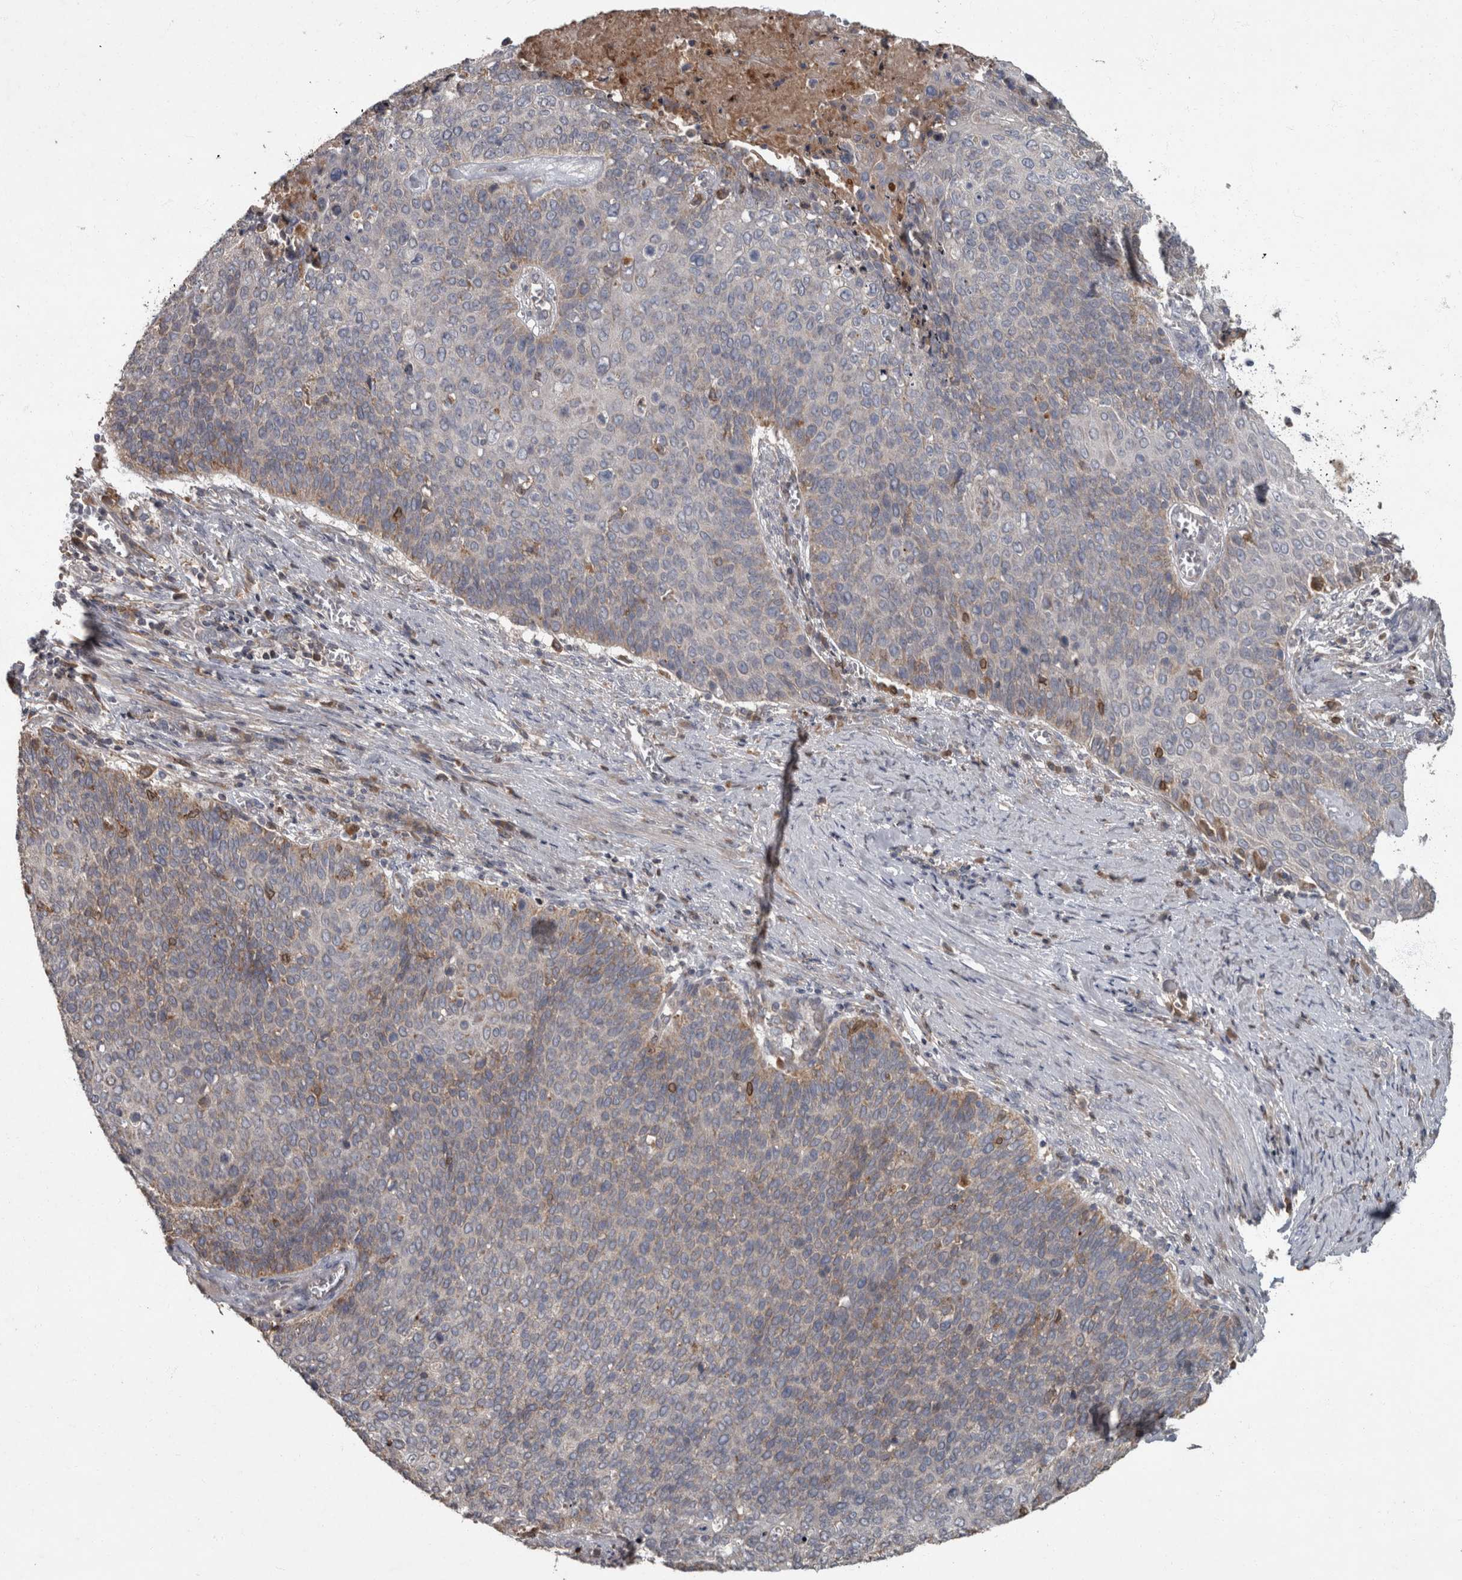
{"staining": {"intensity": "weak", "quantity": "<25%", "location": "cytoplasmic/membranous"}, "tissue": "cervical cancer", "cell_type": "Tumor cells", "image_type": "cancer", "snomed": [{"axis": "morphology", "description": "Squamous cell carcinoma, NOS"}, {"axis": "topography", "description": "Cervix"}], "caption": "High magnification brightfield microscopy of cervical cancer (squamous cell carcinoma) stained with DAB (brown) and counterstained with hematoxylin (blue): tumor cells show no significant positivity.", "gene": "PPP1R3C", "patient": {"sex": "female", "age": 39}}